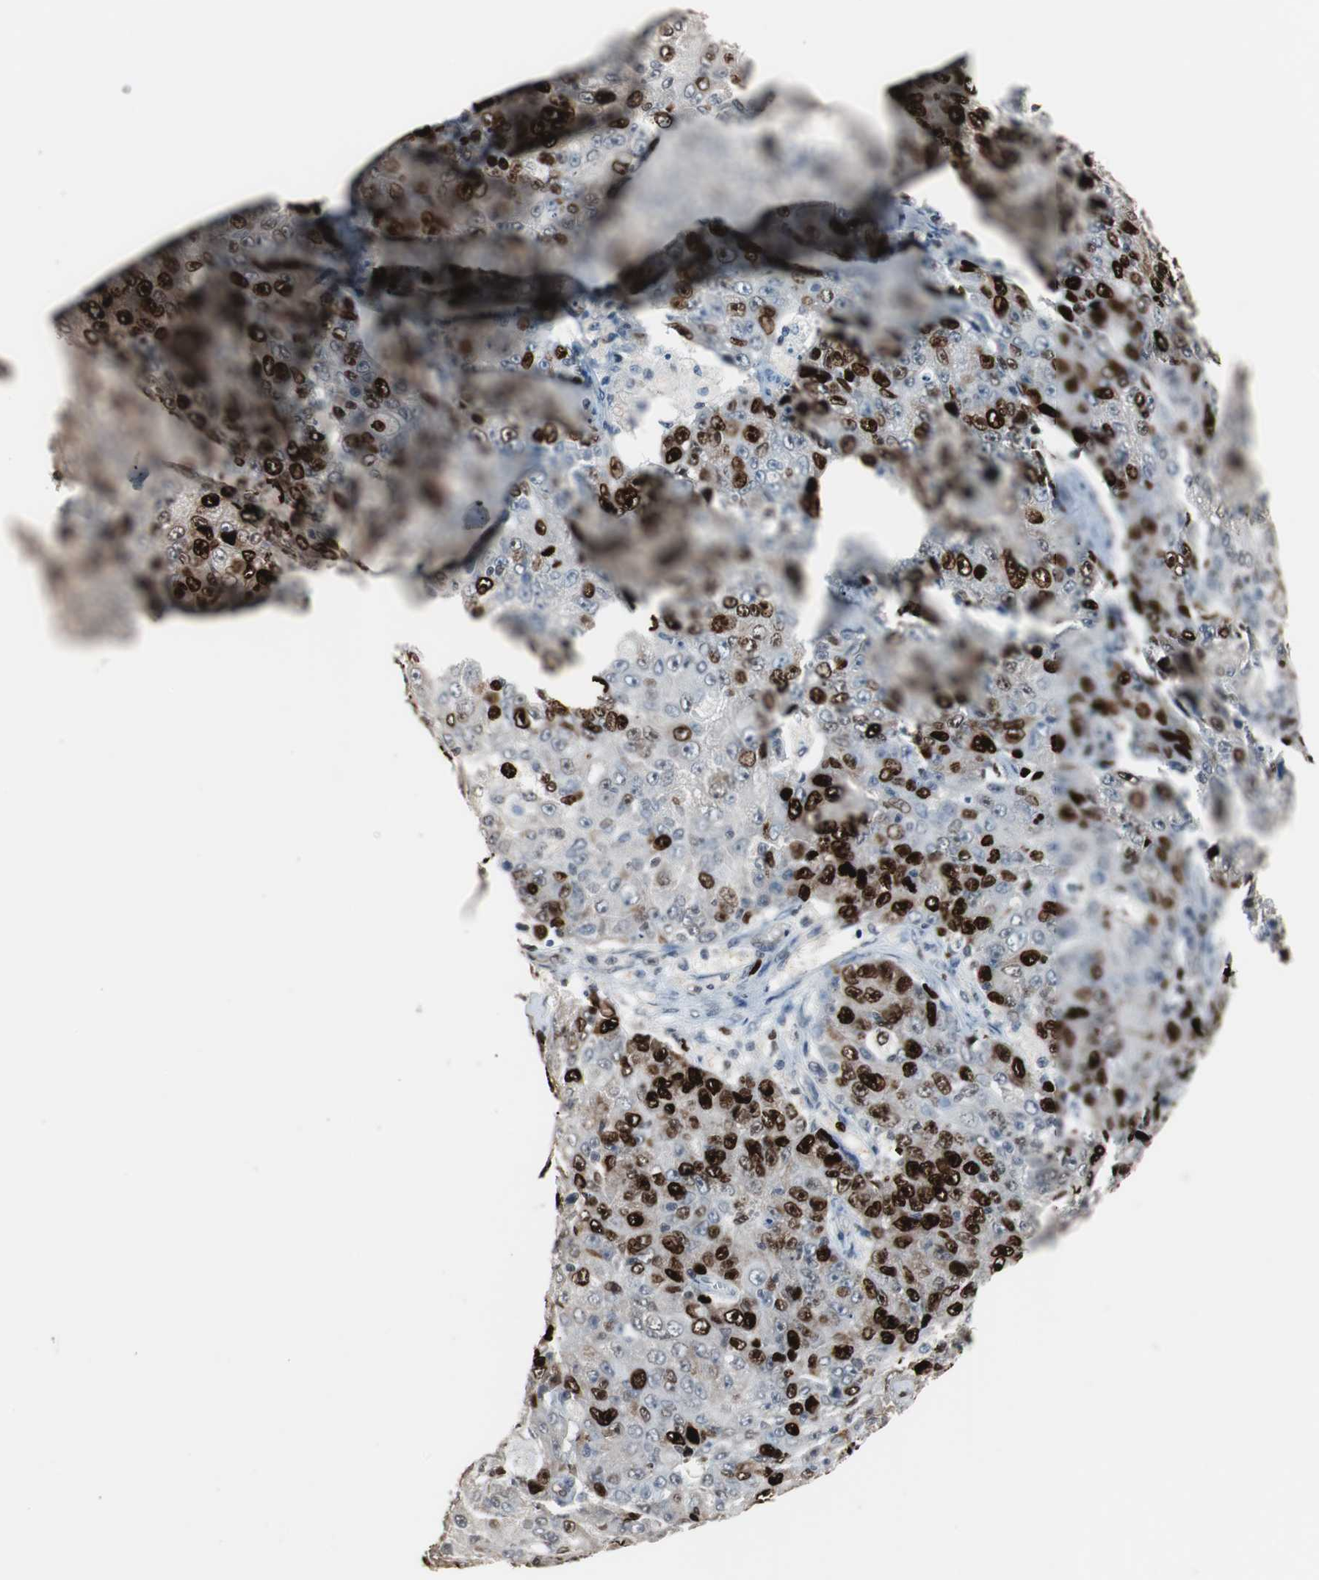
{"staining": {"intensity": "strong", "quantity": "25%-75%", "location": "nuclear"}, "tissue": "ovarian cancer", "cell_type": "Tumor cells", "image_type": "cancer", "snomed": [{"axis": "morphology", "description": "Carcinoma, endometroid"}, {"axis": "topography", "description": "Ovary"}], "caption": "DAB immunohistochemical staining of human ovarian cancer (endometroid carcinoma) demonstrates strong nuclear protein expression in about 25%-75% of tumor cells.", "gene": "TOP2A", "patient": {"sex": "female", "age": 42}}